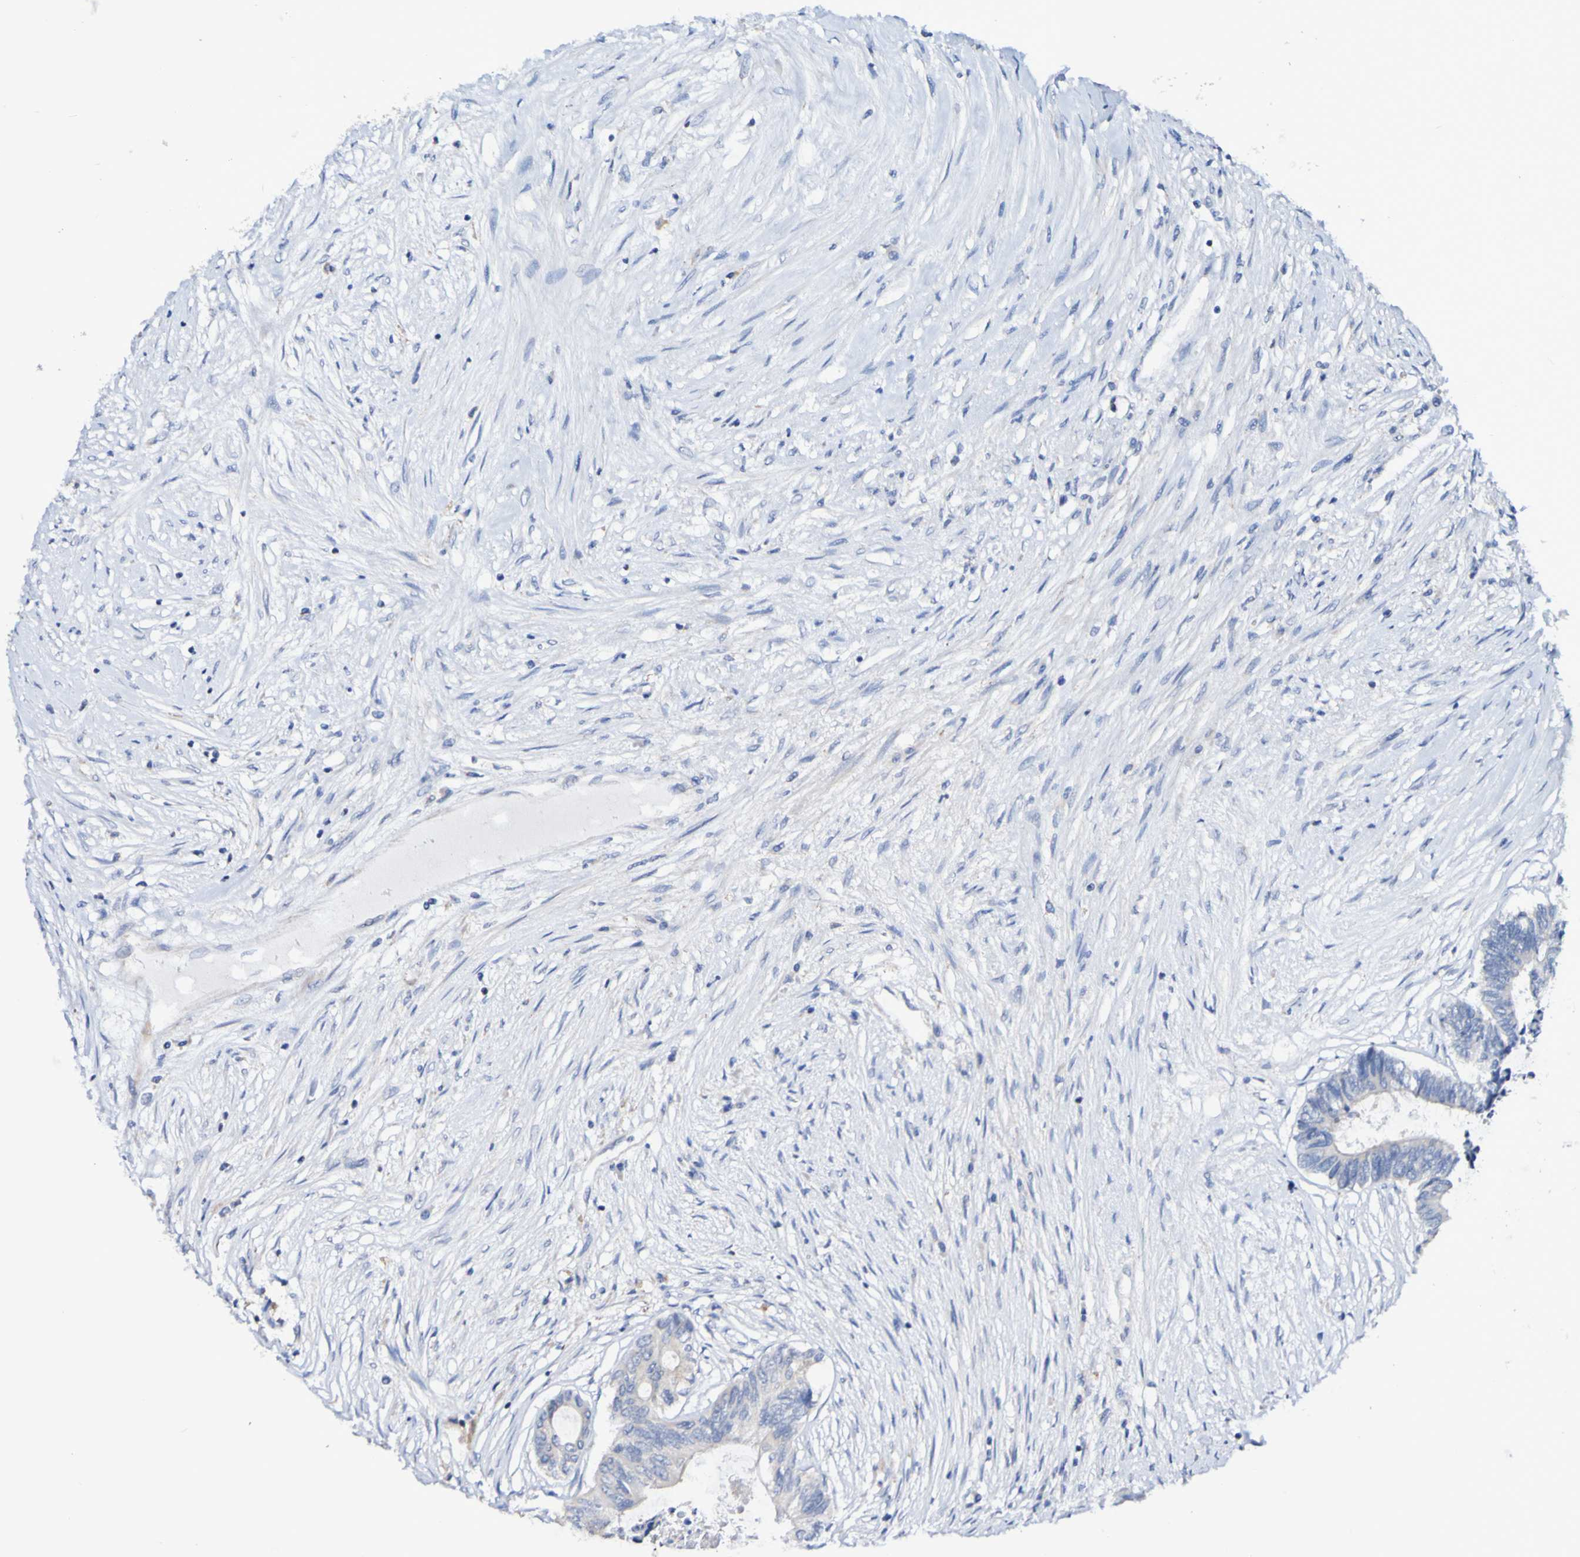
{"staining": {"intensity": "negative", "quantity": "none", "location": "none"}, "tissue": "colorectal cancer", "cell_type": "Tumor cells", "image_type": "cancer", "snomed": [{"axis": "morphology", "description": "Adenocarcinoma, NOS"}, {"axis": "topography", "description": "Rectum"}], "caption": "This is an immunohistochemistry image of colorectal adenocarcinoma. There is no expression in tumor cells.", "gene": "WNT4", "patient": {"sex": "male", "age": 63}}